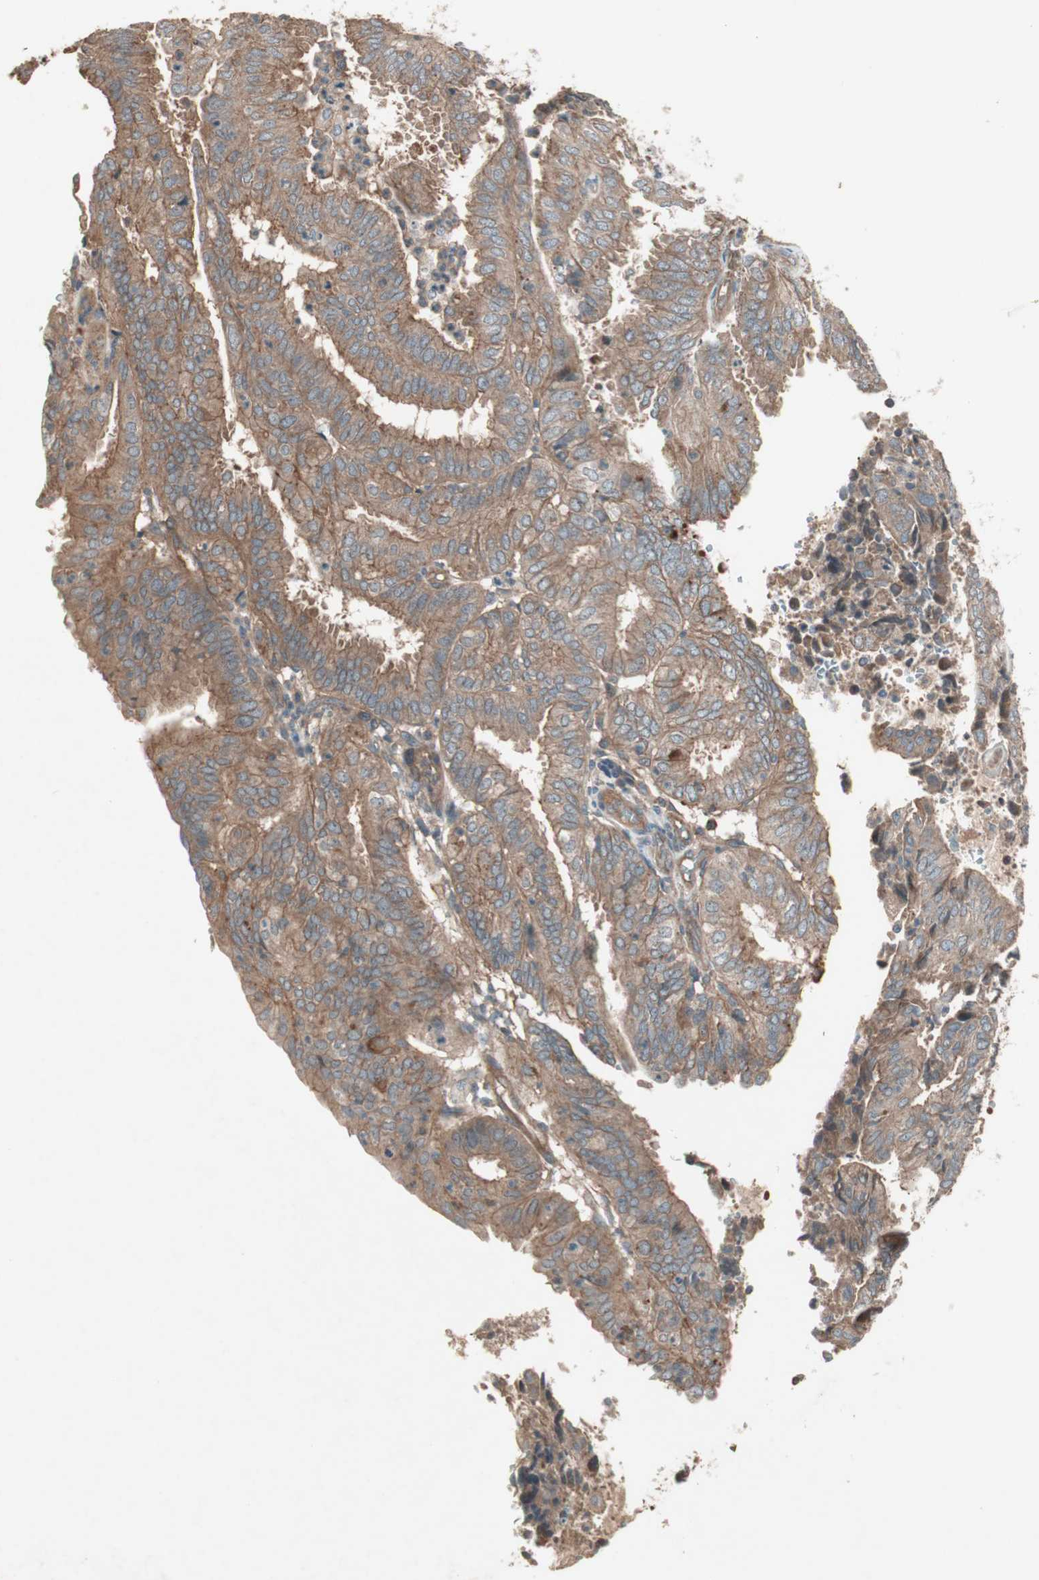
{"staining": {"intensity": "moderate", "quantity": ">75%", "location": "cytoplasmic/membranous"}, "tissue": "endometrial cancer", "cell_type": "Tumor cells", "image_type": "cancer", "snomed": [{"axis": "morphology", "description": "Adenocarcinoma, NOS"}, {"axis": "topography", "description": "Uterus"}], "caption": "The immunohistochemical stain labels moderate cytoplasmic/membranous expression in tumor cells of endometrial adenocarcinoma tissue.", "gene": "TFPI", "patient": {"sex": "female", "age": 60}}